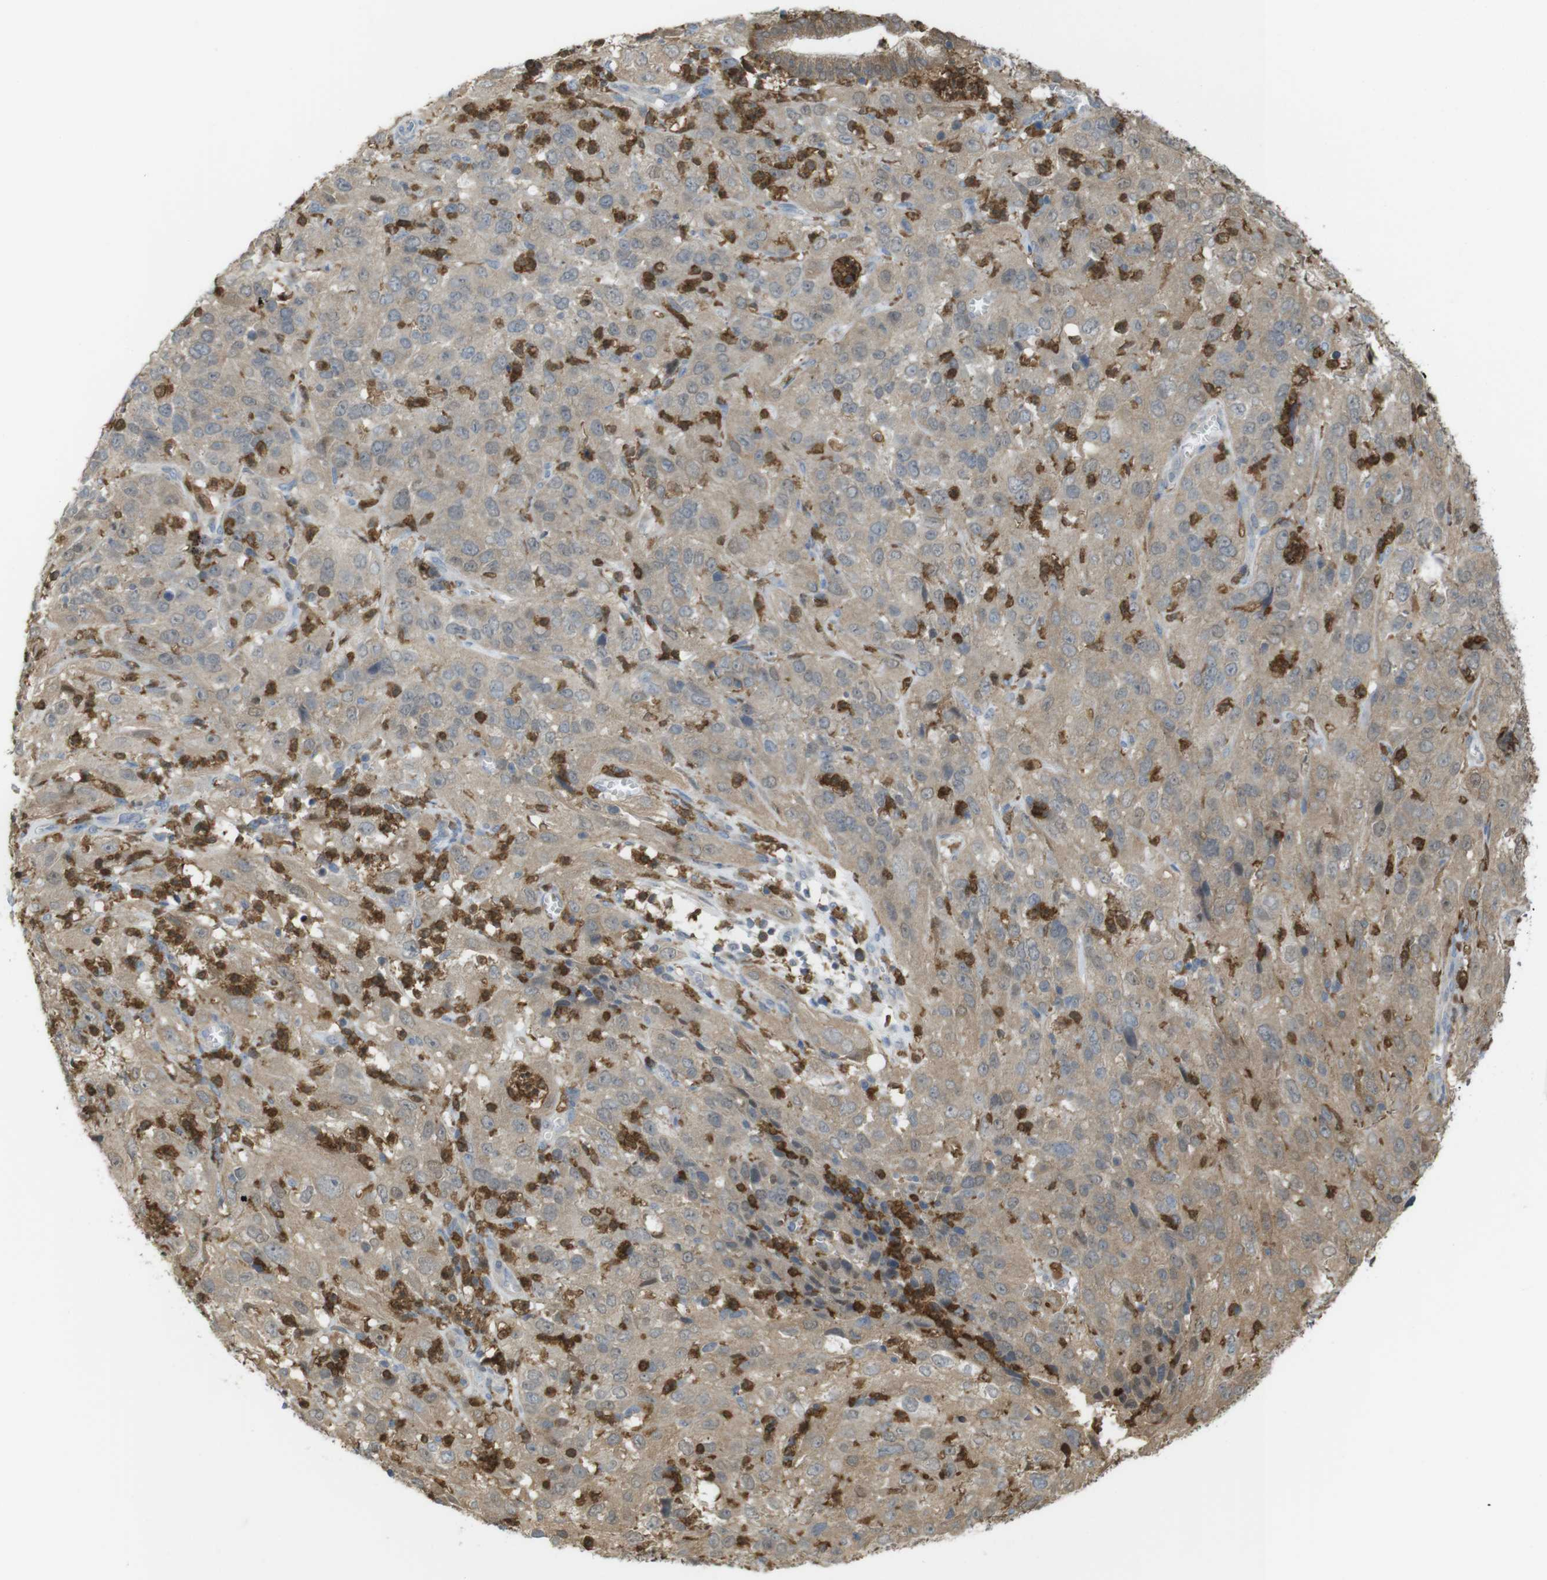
{"staining": {"intensity": "weak", "quantity": ">75%", "location": "cytoplasmic/membranous"}, "tissue": "cervical cancer", "cell_type": "Tumor cells", "image_type": "cancer", "snomed": [{"axis": "morphology", "description": "Squamous cell carcinoma, NOS"}, {"axis": "topography", "description": "Cervix"}], "caption": "Cervical cancer (squamous cell carcinoma) stained with immunohistochemistry exhibits weak cytoplasmic/membranous expression in about >75% of tumor cells.", "gene": "PRKCD", "patient": {"sex": "female", "age": 32}}